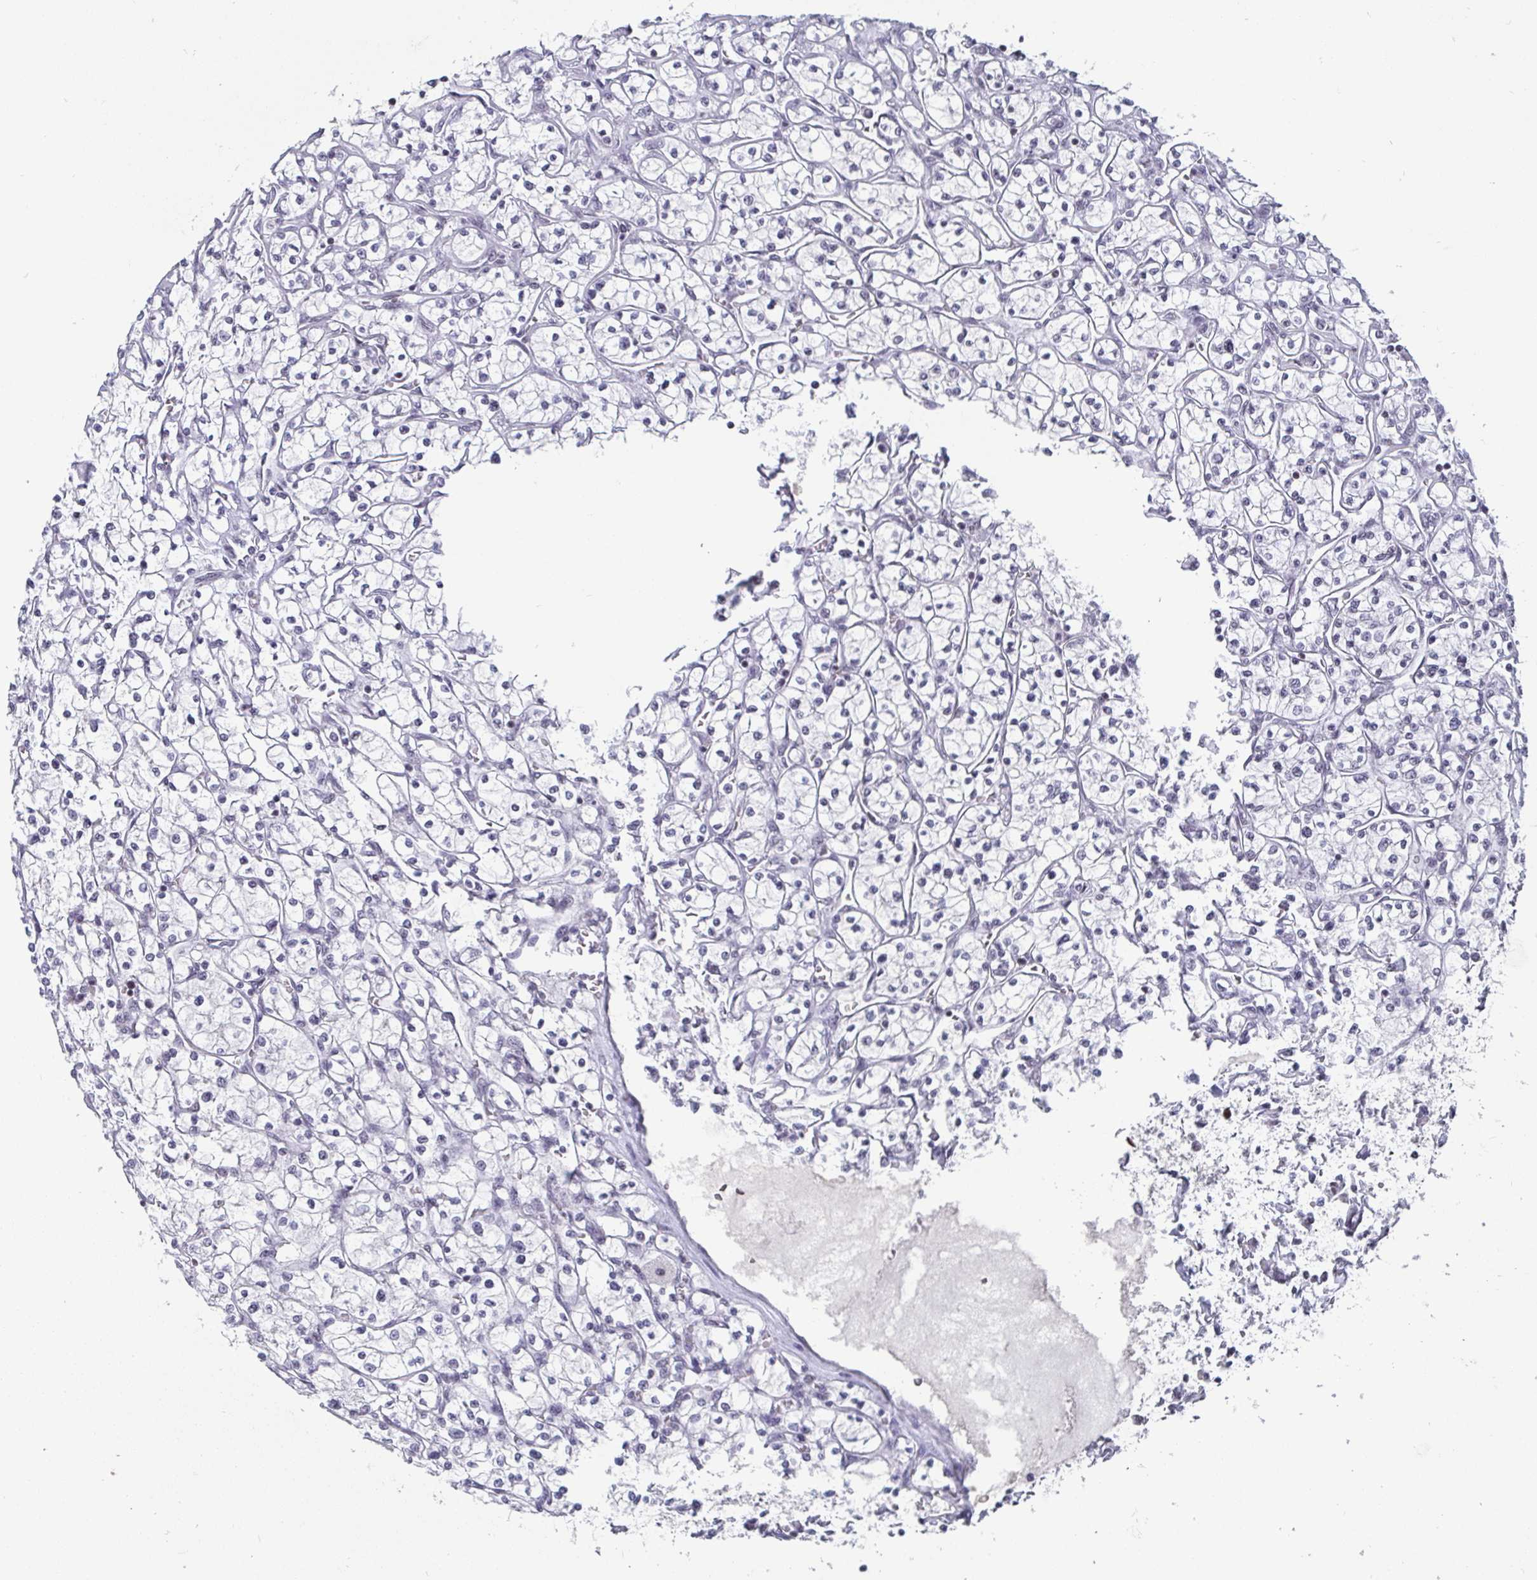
{"staining": {"intensity": "negative", "quantity": "none", "location": "none"}, "tissue": "renal cancer", "cell_type": "Tumor cells", "image_type": "cancer", "snomed": [{"axis": "morphology", "description": "Adenocarcinoma, NOS"}, {"axis": "topography", "description": "Kidney"}], "caption": "Tumor cells are negative for brown protein staining in renal adenocarcinoma.", "gene": "CTCF", "patient": {"sex": "female", "age": 64}}